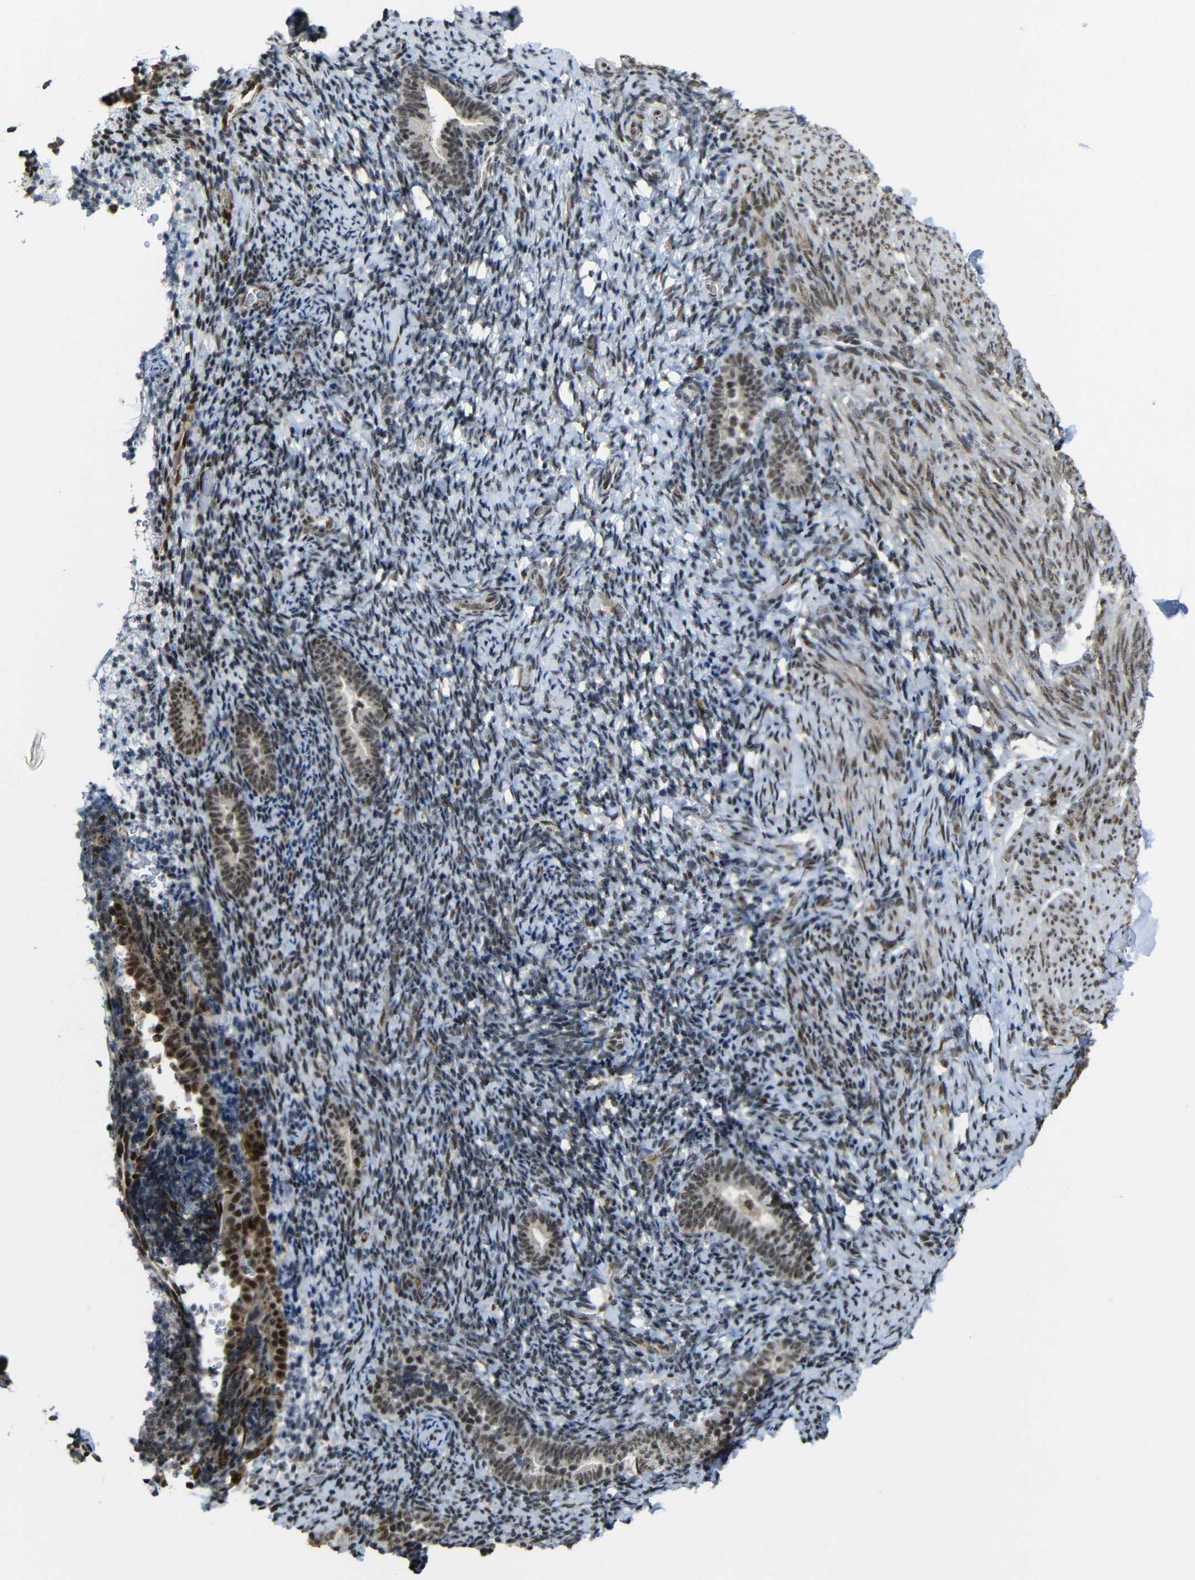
{"staining": {"intensity": "moderate", "quantity": "25%-75%", "location": "nuclear"}, "tissue": "endometrium", "cell_type": "Cells in endometrial stroma", "image_type": "normal", "snomed": [{"axis": "morphology", "description": "Normal tissue, NOS"}, {"axis": "topography", "description": "Endometrium"}], "caption": "Immunohistochemistry photomicrograph of normal endometrium stained for a protein (brown), which exhibits medium levels of moderate nuclear staining in about 25%-75% of cells in endometrial stroma.", "gene": "TCF7L2", "patient": {"sex": "female", "age": 51}}